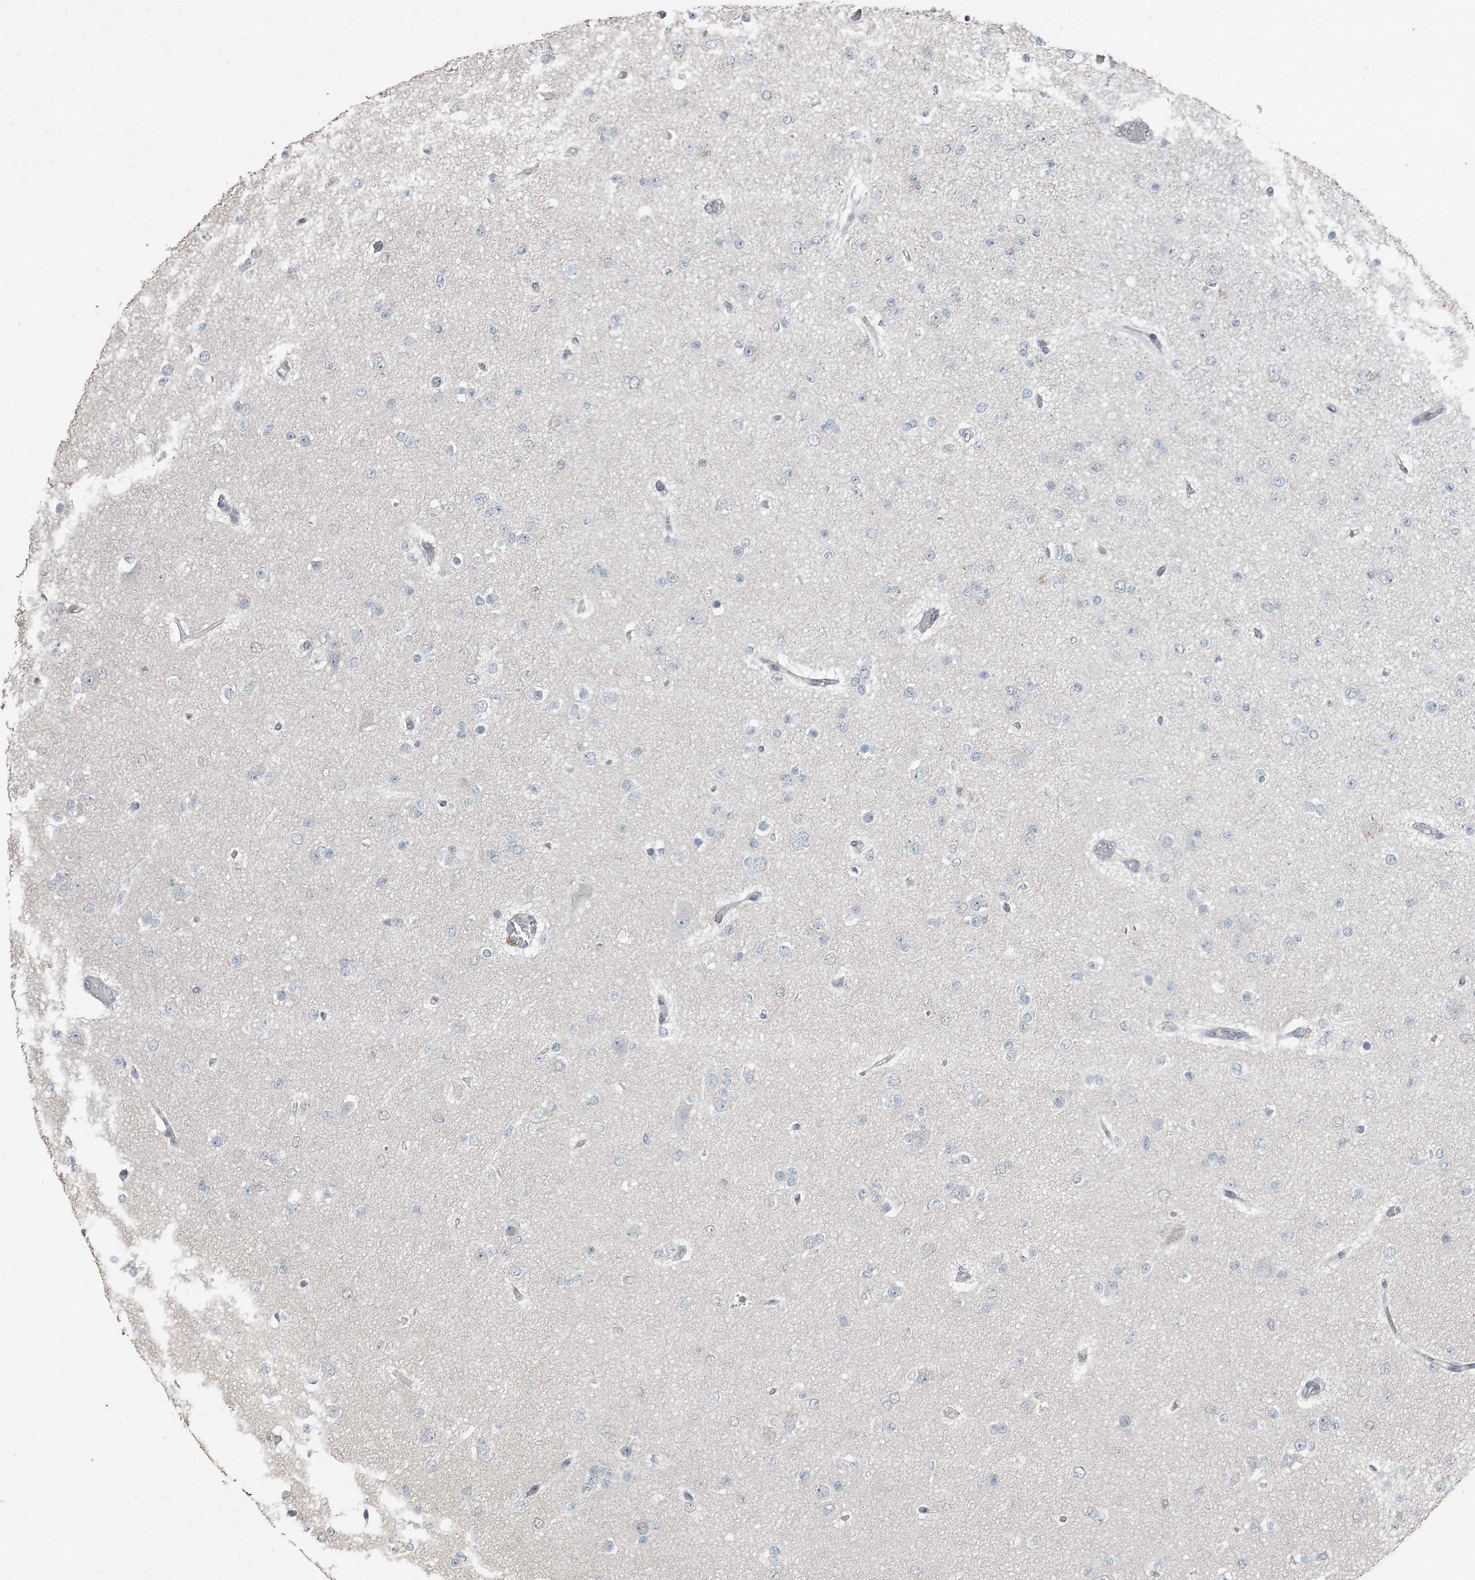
{"staining": {"intensity": "negative", "quantity": "none", "location": "none"}, "tissue": "glioma", "cell_type": "Tumor cells", "image_type": "cancer", "snomed": [{"axis": "morphology", "description": "Glioma, malignant, Low grade"}, {"axis": "topography", "description": "Brain"}], "caption": "High power microscopy image of an immunohistochemistry (IHC) micrograph of glioma, revealing no significant positivity in tumor cells. (DAB (3,3'-diaminobenzidine) immunohistochemistry (IHC), high magnification).", "gene": "VSIG2", "patient": {"sex": "female", "age": 22}}